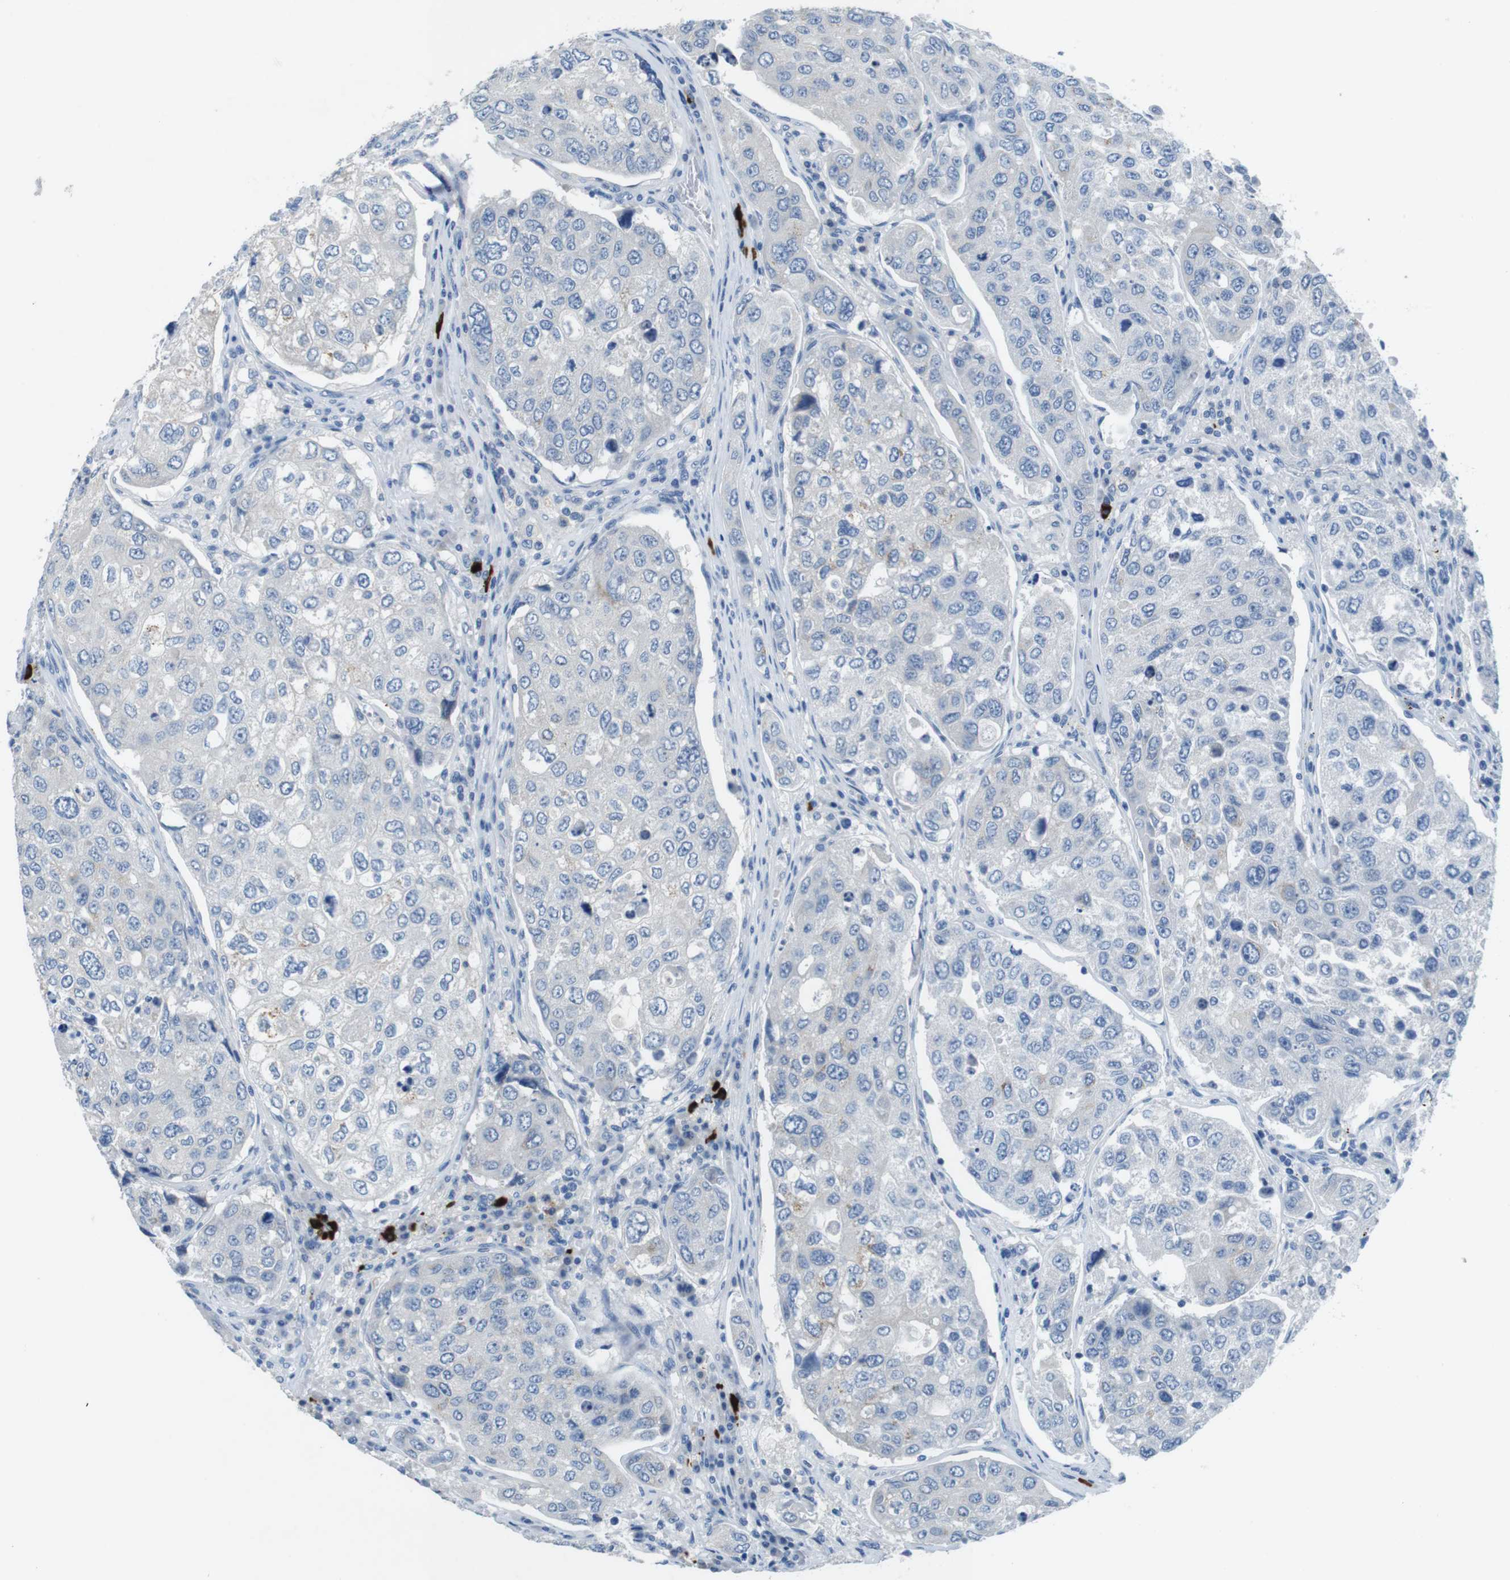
{"staining": {"intensity": "negative", "quantity": "none", "location": "none"}, "tissue": "urothelial cancer", "cell_type": "Tumor cells", "image_type": "cancer", "snomed": [{"axis": "morphology", "description": "Urothelial carcinoma, High grade"}, {"axis": "topography", "description": "Lymph node"}, {"axis": "topography", "description": "Urinary bladder"}], "caption": "Immunohistochemistry micrograph of neoplastic tissue: urothelial carcinoma (high-grade) stained with DAB reveals no significant protein staining in tumor cells. Nuclei are stained in blue.", "gene": "SLC35A3", "patient": {"sex": "male", "age": 51}}